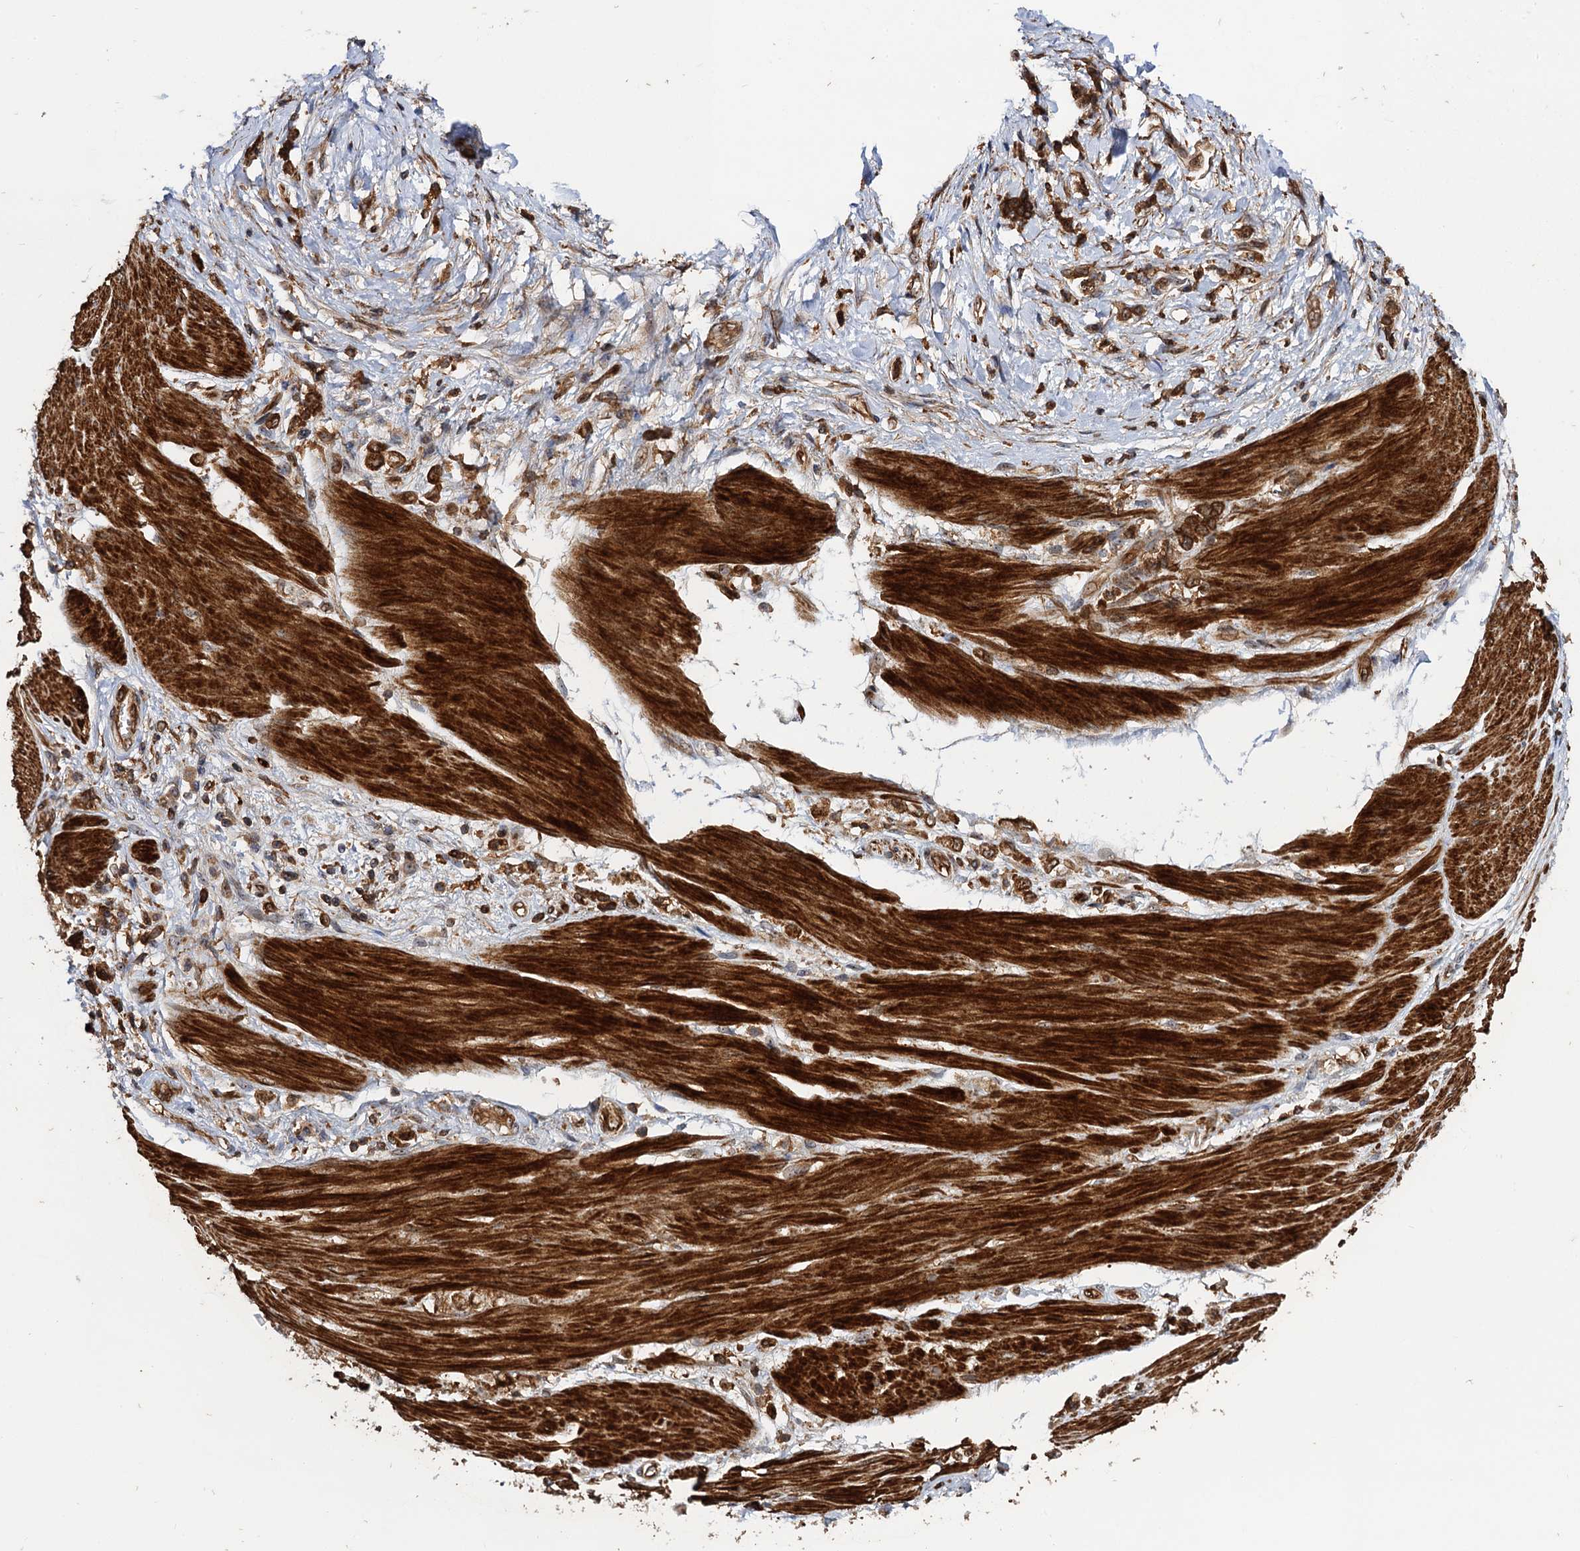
{"staining": {"intensity": "strong", "quantity": ">75%", "location": "cytoplasmic/membranous"}, "tissue": "stomach cancer", "cell_type": "Tumor cells", "image_type": "cancer", "snomed": [{"axis": "morphology", "description": "Adenocarcinoma, NOS"}, {"axis": "topography", "description": "Stomach"}], "caption": "Protein expression analysis of adenocarcinoma (stomach) demonstrates strong cytoplasmic/membranous positivity in approximately >75% of tumor cells.", "gene": "BORA", "patient": {"sex": "female", "age": 60}}